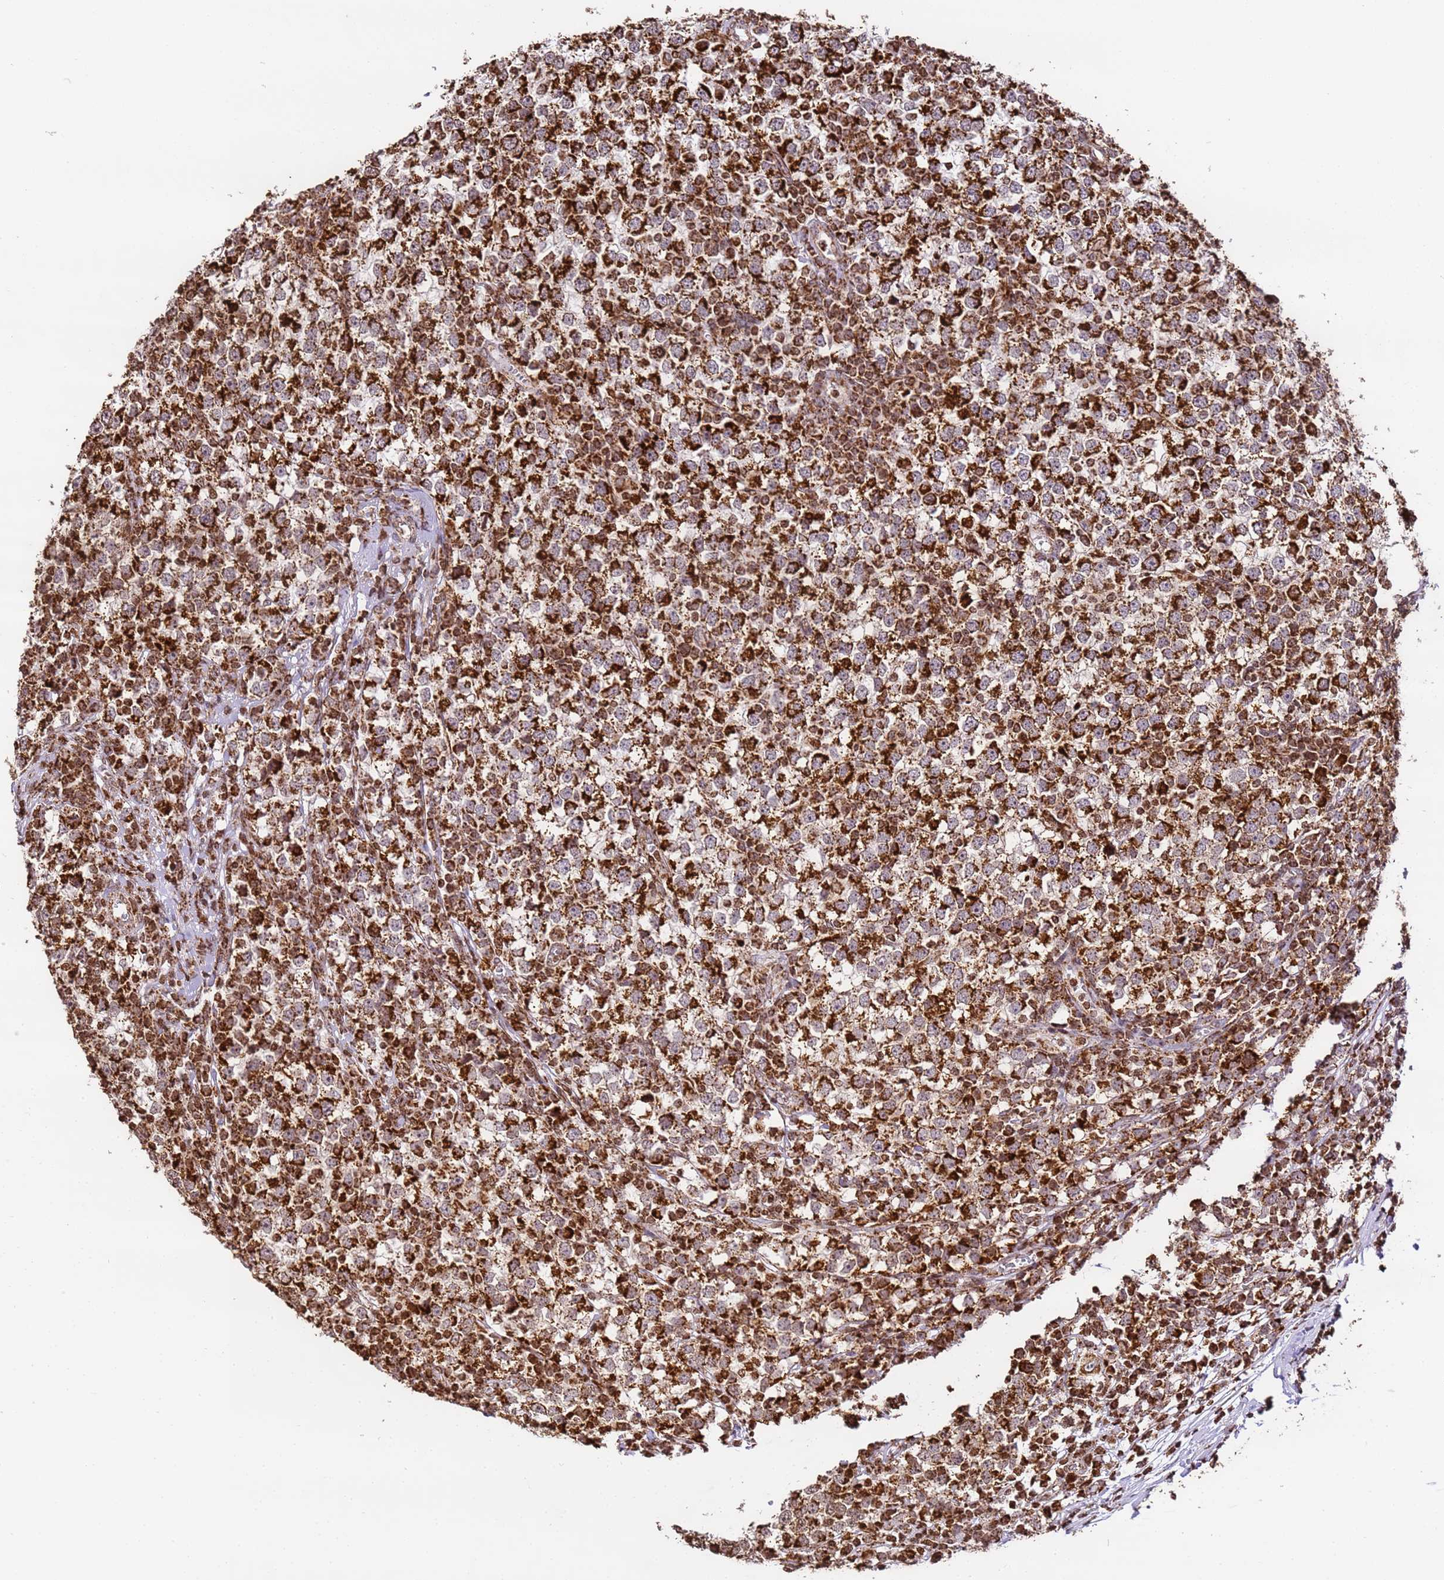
{"staining": {"intensity": "strong", "quantity": ">75%", "location": "cytoplasmic/membranous"}, "tissue": "testis cancer", "cell_type": "Tumor cells", "image_type": "cancer", "snomed": [{"axis": "morphology", "description": "Seminoma, NOS"}, {"axis": "topography", "description": "Testis"}], "caption": "Protein expression analysis of human testis cancer reveals strong cytoplasmic/membranous staining in about >75% of tumor cells.", "gene": "HSPE1", "patient": {"sex": "male", "age": 65}}